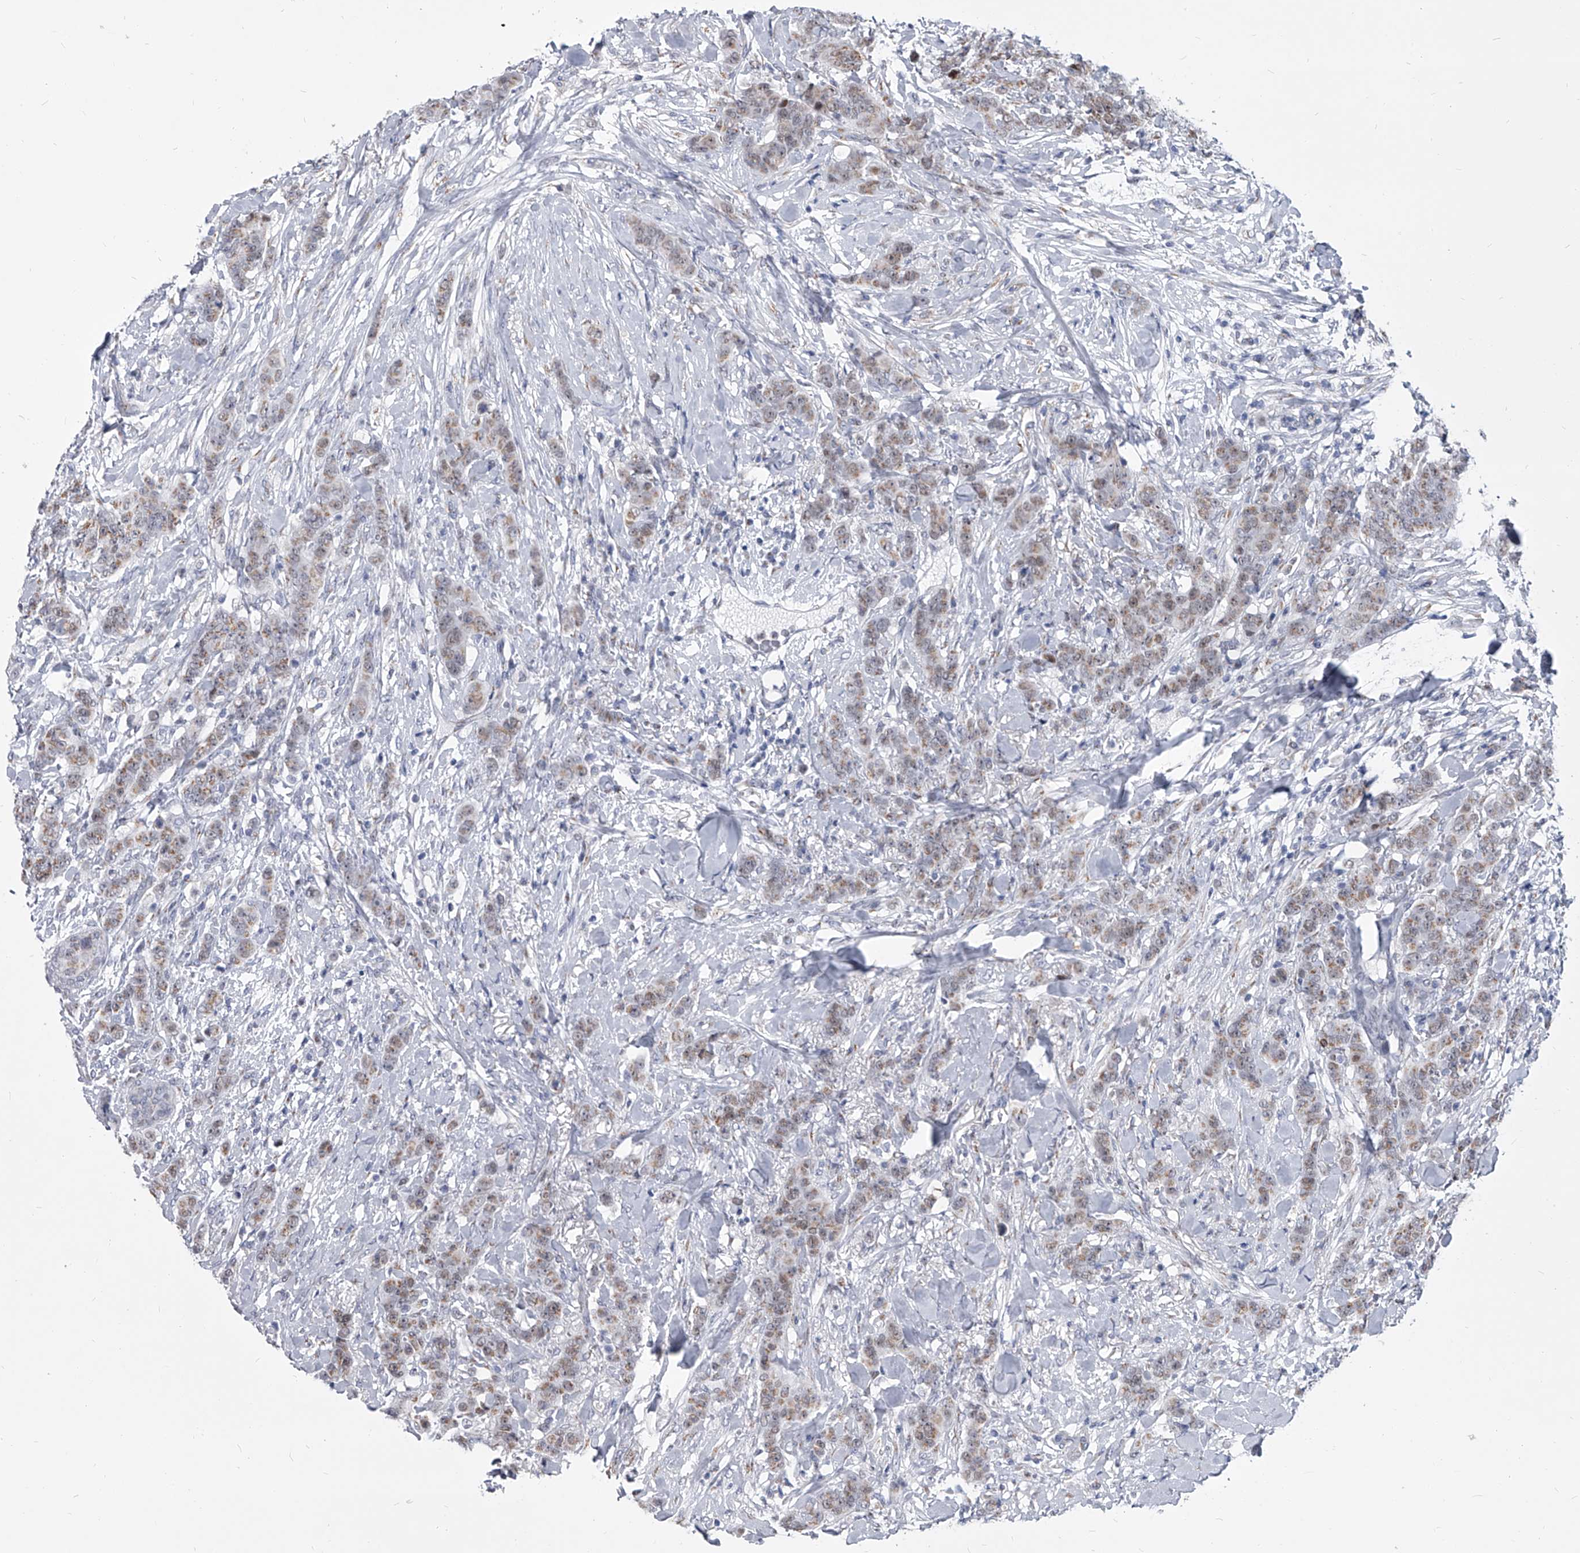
{"staining": {"intensity": "moderate", "quantity": "25%-75%", "location": "cytoplasmic/membranous,nuclear"}, "tissue": "breast cancer", "cell_type": "Tumor cells", "image_type": "cancer", "snomed": [{"axis": "morphology", "description": "Duct carcinoma"}, {"axis": "topography", "description": "Breast"}], "caption": "Immunohistochemistry (DAB) staining of human breast infiltrating ductal carcinoma displays moderate cytoplasmic/membranous and nuclear protein expression in about 25%-75% of tumor cells.", "gene": "EVA1C", "patient": {"sex": "female", "age": 40}}